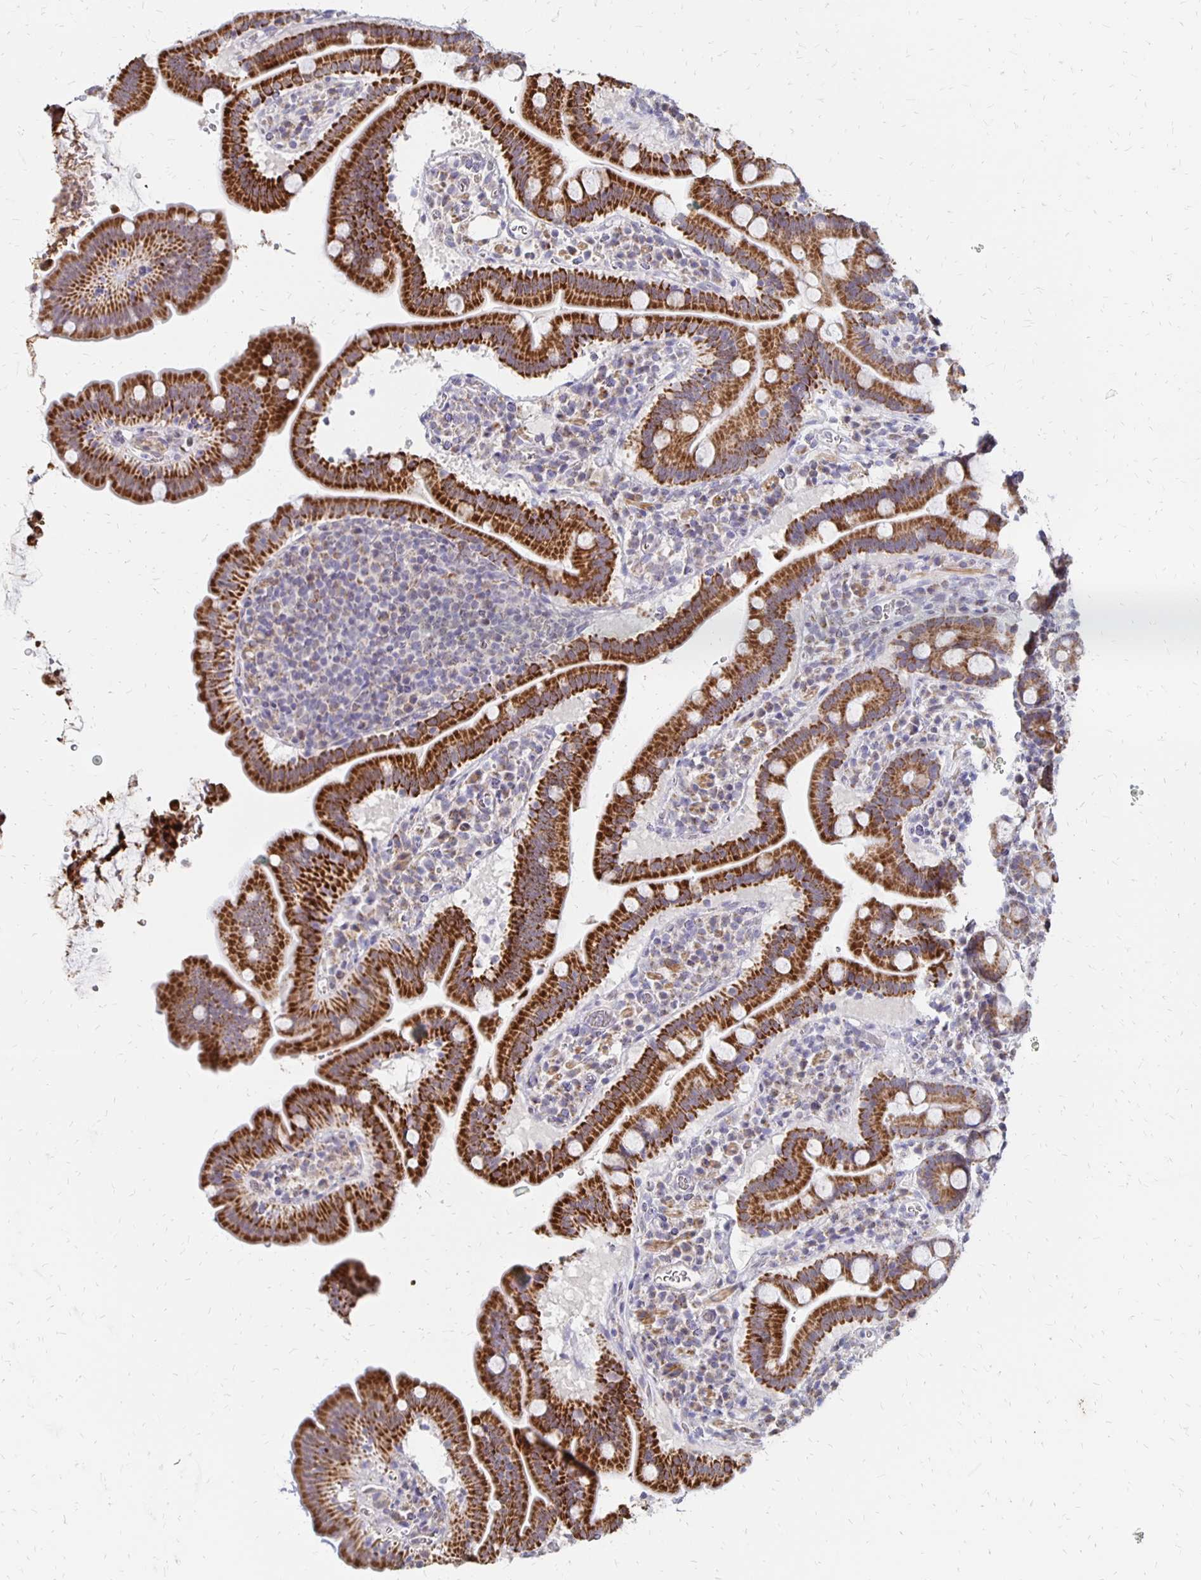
{"staining": {"intensity": "strong", "quantity": ">75%", "location": "cytoplasmic/membranous"}, "tissue": "small intestine", "cell_type": "Glandular cells", "image_type": "normal", "snomed": [{"axis": "morphology", "description": "Normal tissue, NOS"}, {"axis": "topography", "description": "Small intestine"}], "caption": "The photomicrograph demonstrates staining of normal small intestine, revealing strong cytoplasmic/membranous protein staining (brown color) within glandular cells. The staining was performed using DAB, with brown indicating positive protein expression. Nuclei are stained blue with hematoxylin.", "gene": "ATOSB", "patient": {"sex": "male", "age": 26}}